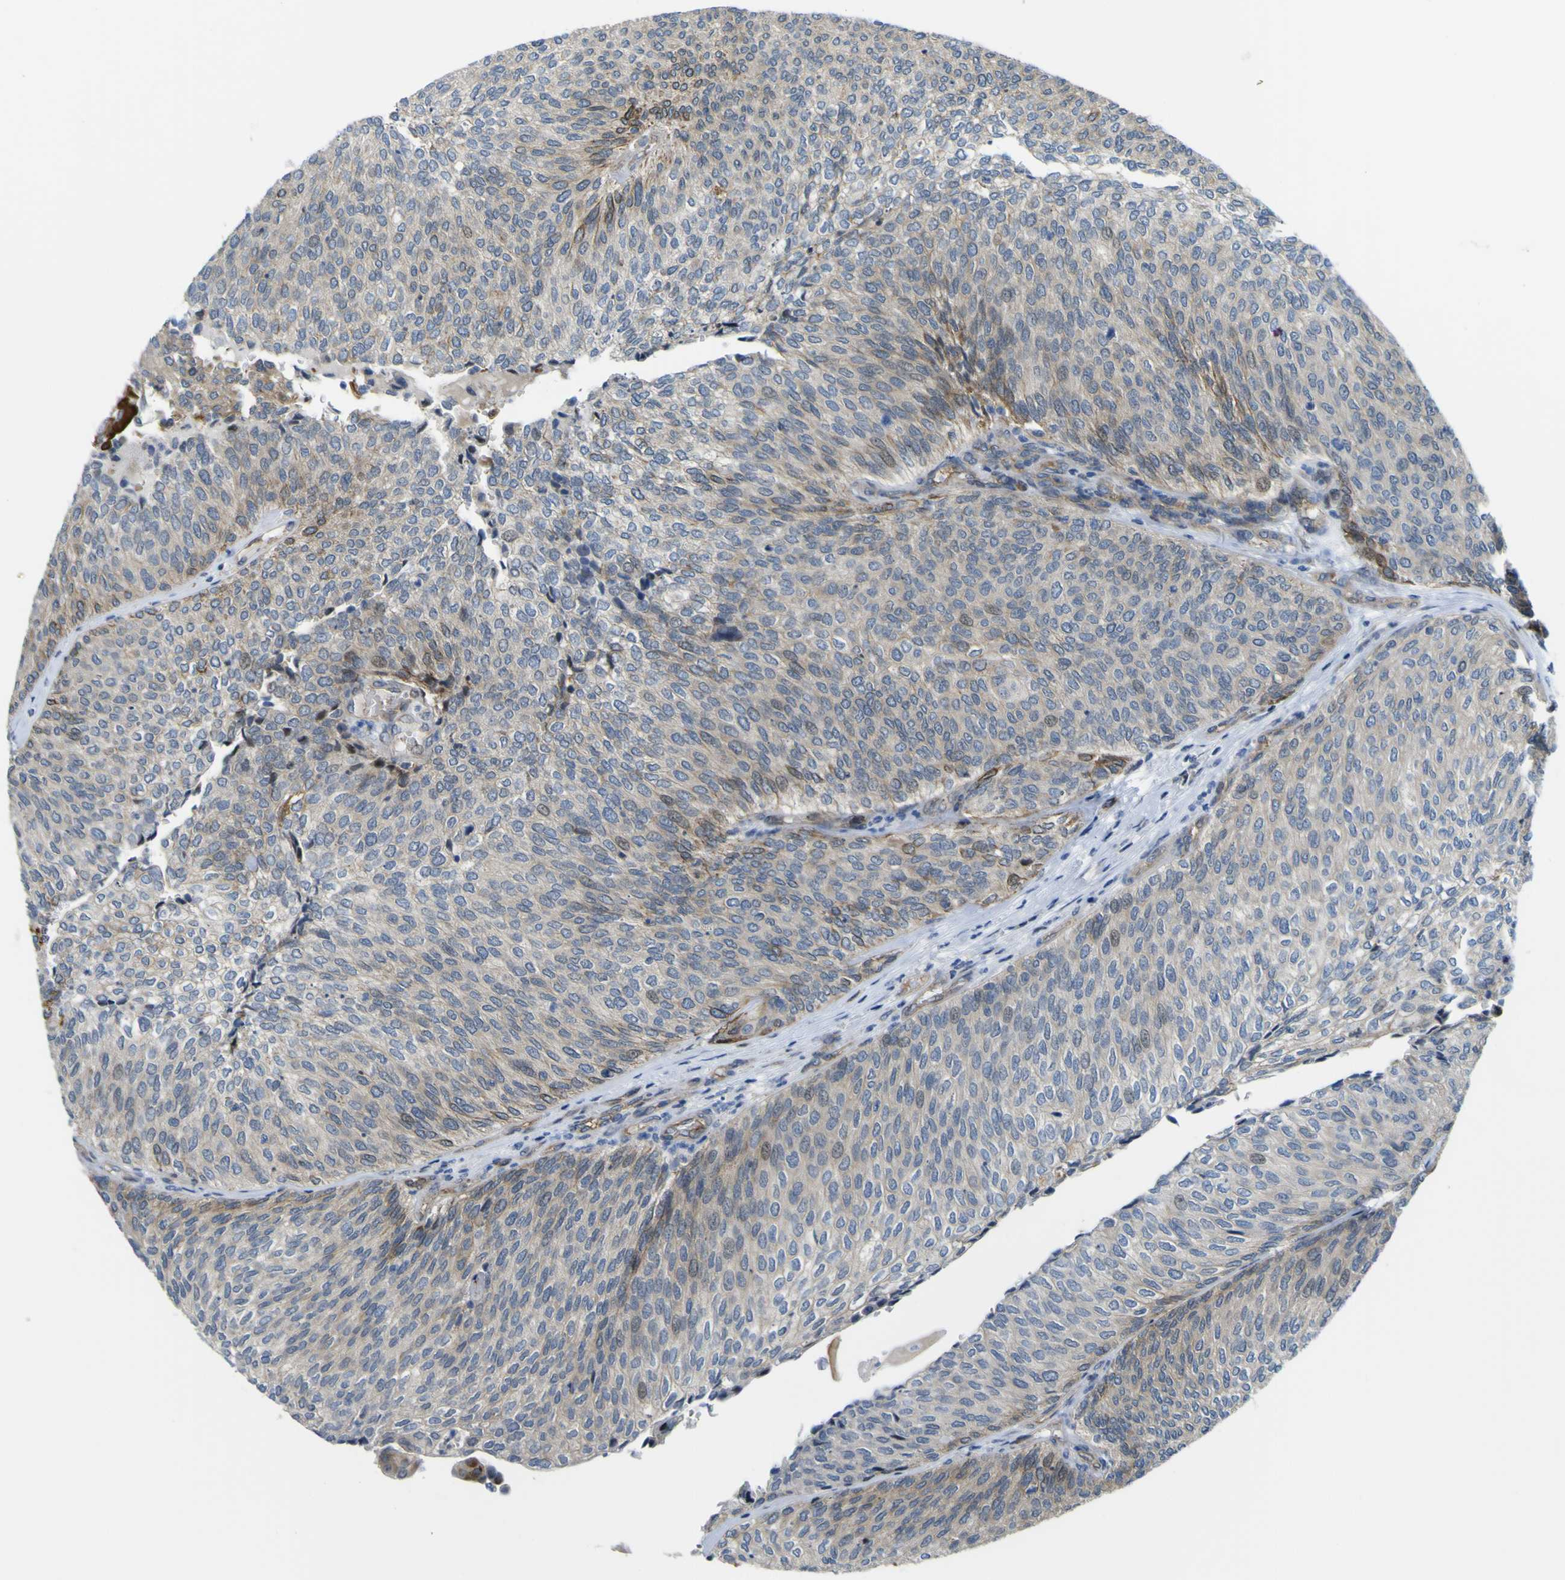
{"staining": {"intensity": "moderate", "quantity": "25%-75%", "location": "cytoplasmic/membranous"}, "tissue": "urothelial cancer", "cell_type": "Tumor cells", "image_type": "cancer", "snomed": [{"axis": "morphology", "description": "Urothelial carcinoma, Low grade"}, {"axis": "topography", "description": "Urinary bladder"}], "caption": "IHC histopathology image of neoplastic tissue: urothelial carcinoma (low-grade) stained using immunohistochemistry (IHC) displays medium levels of moderate protein expression localized specifically in the cytoplasmic/membranous of tumor cells, appearing as a cytoplasmic/membranous brown color.", "gene": "KDM7A", "patient": {"sex": "female", "age": 79}}